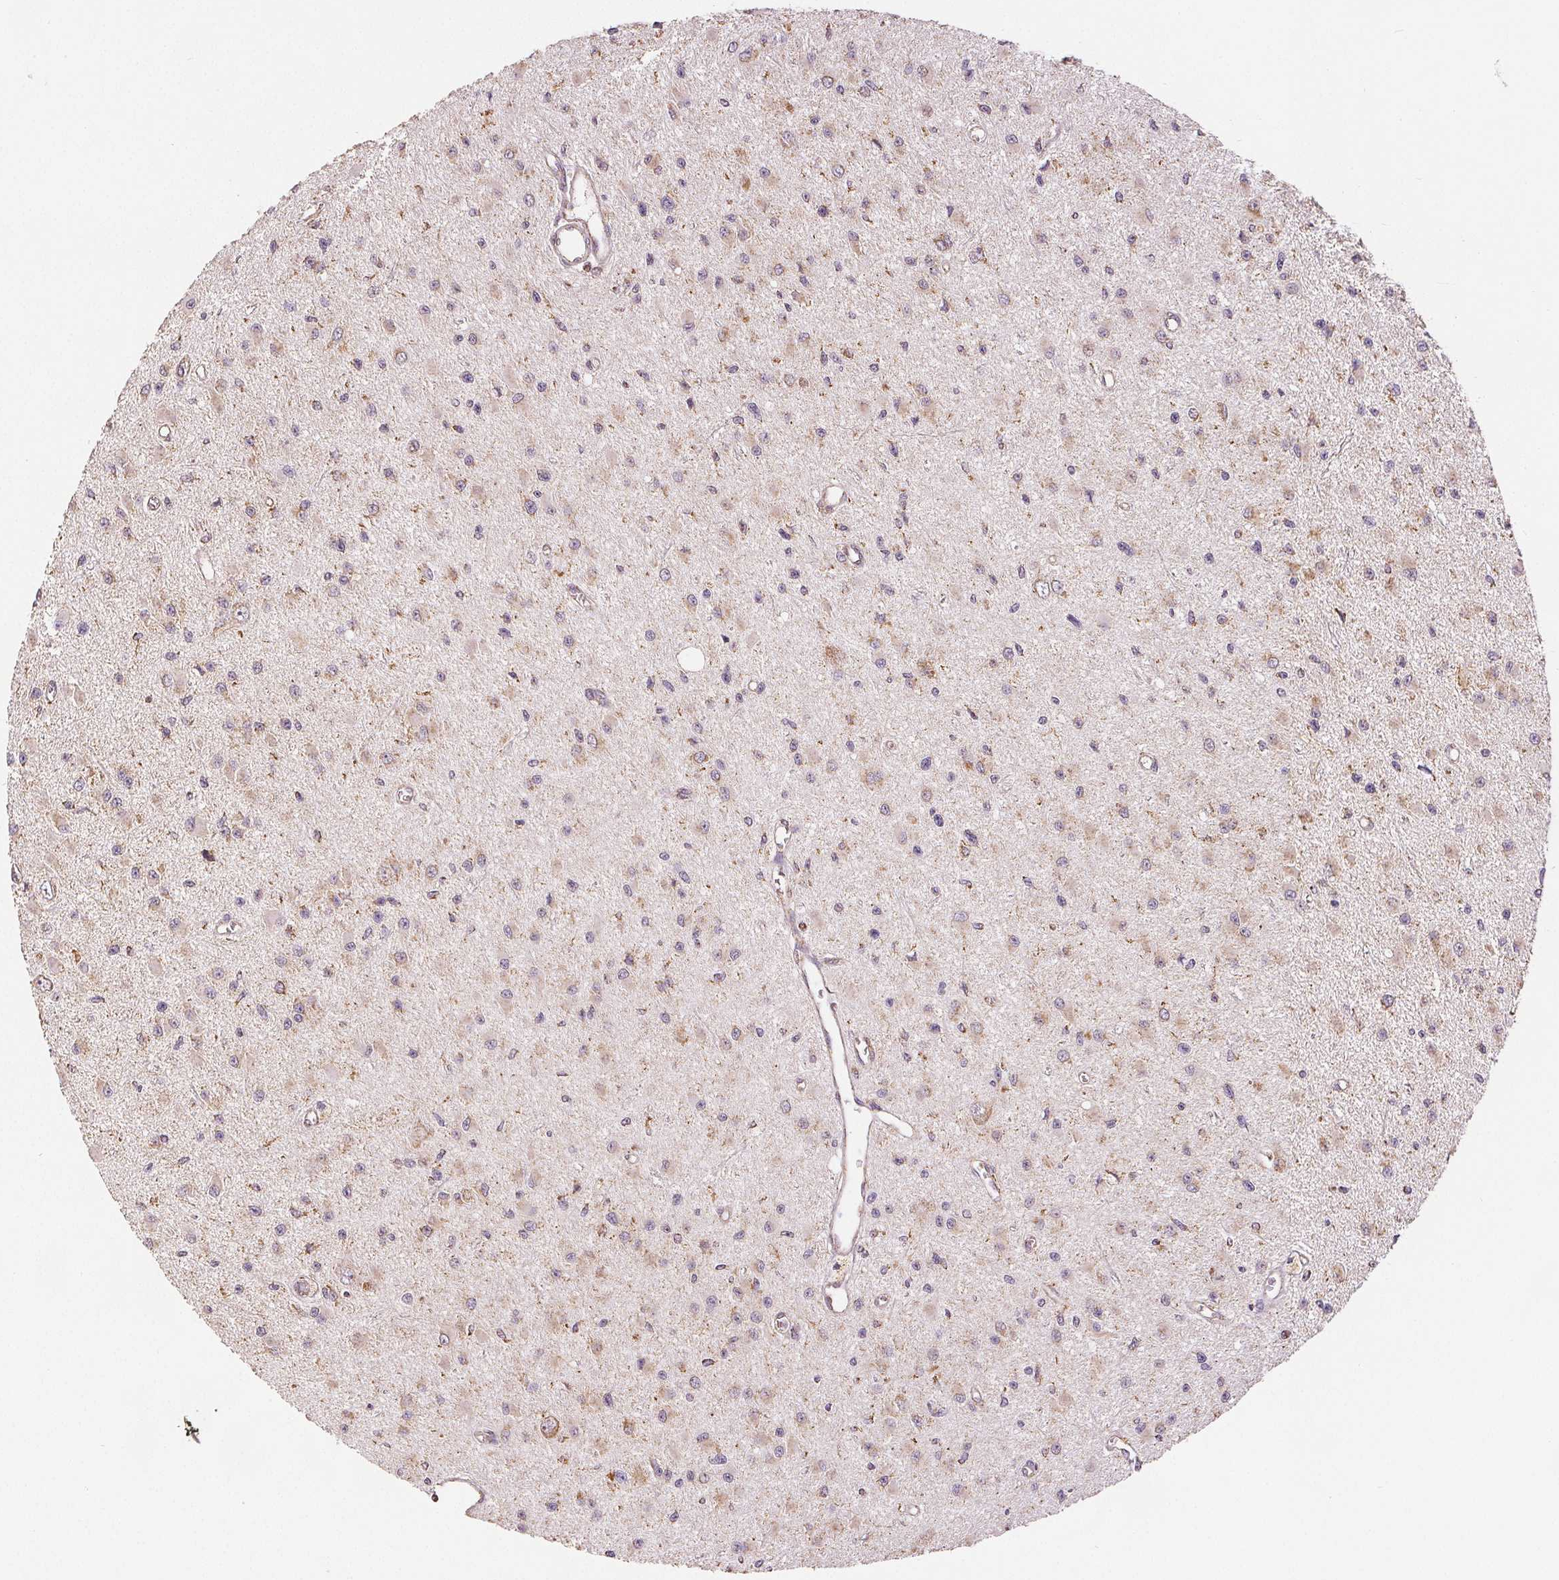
{"staining": {"intensity": "moderate", "quantity": "<25%", "location": "cytoplasmic/membranous"}, "tissue": "glioma", "cell_type": "Tumor cells", "image_type": "cancer", "snomed": [{"axis": "morphology", "description": "Glioma, malignant, High grade"}, {"axis": "topography", "description": "Brain"}], "caption": "Glioma stained for a protein reveals moderate cytoplasmic/membranous positivity in tumor cells.", "gene": "SDHB", "patient": {"sex": "male", "age": 54}}